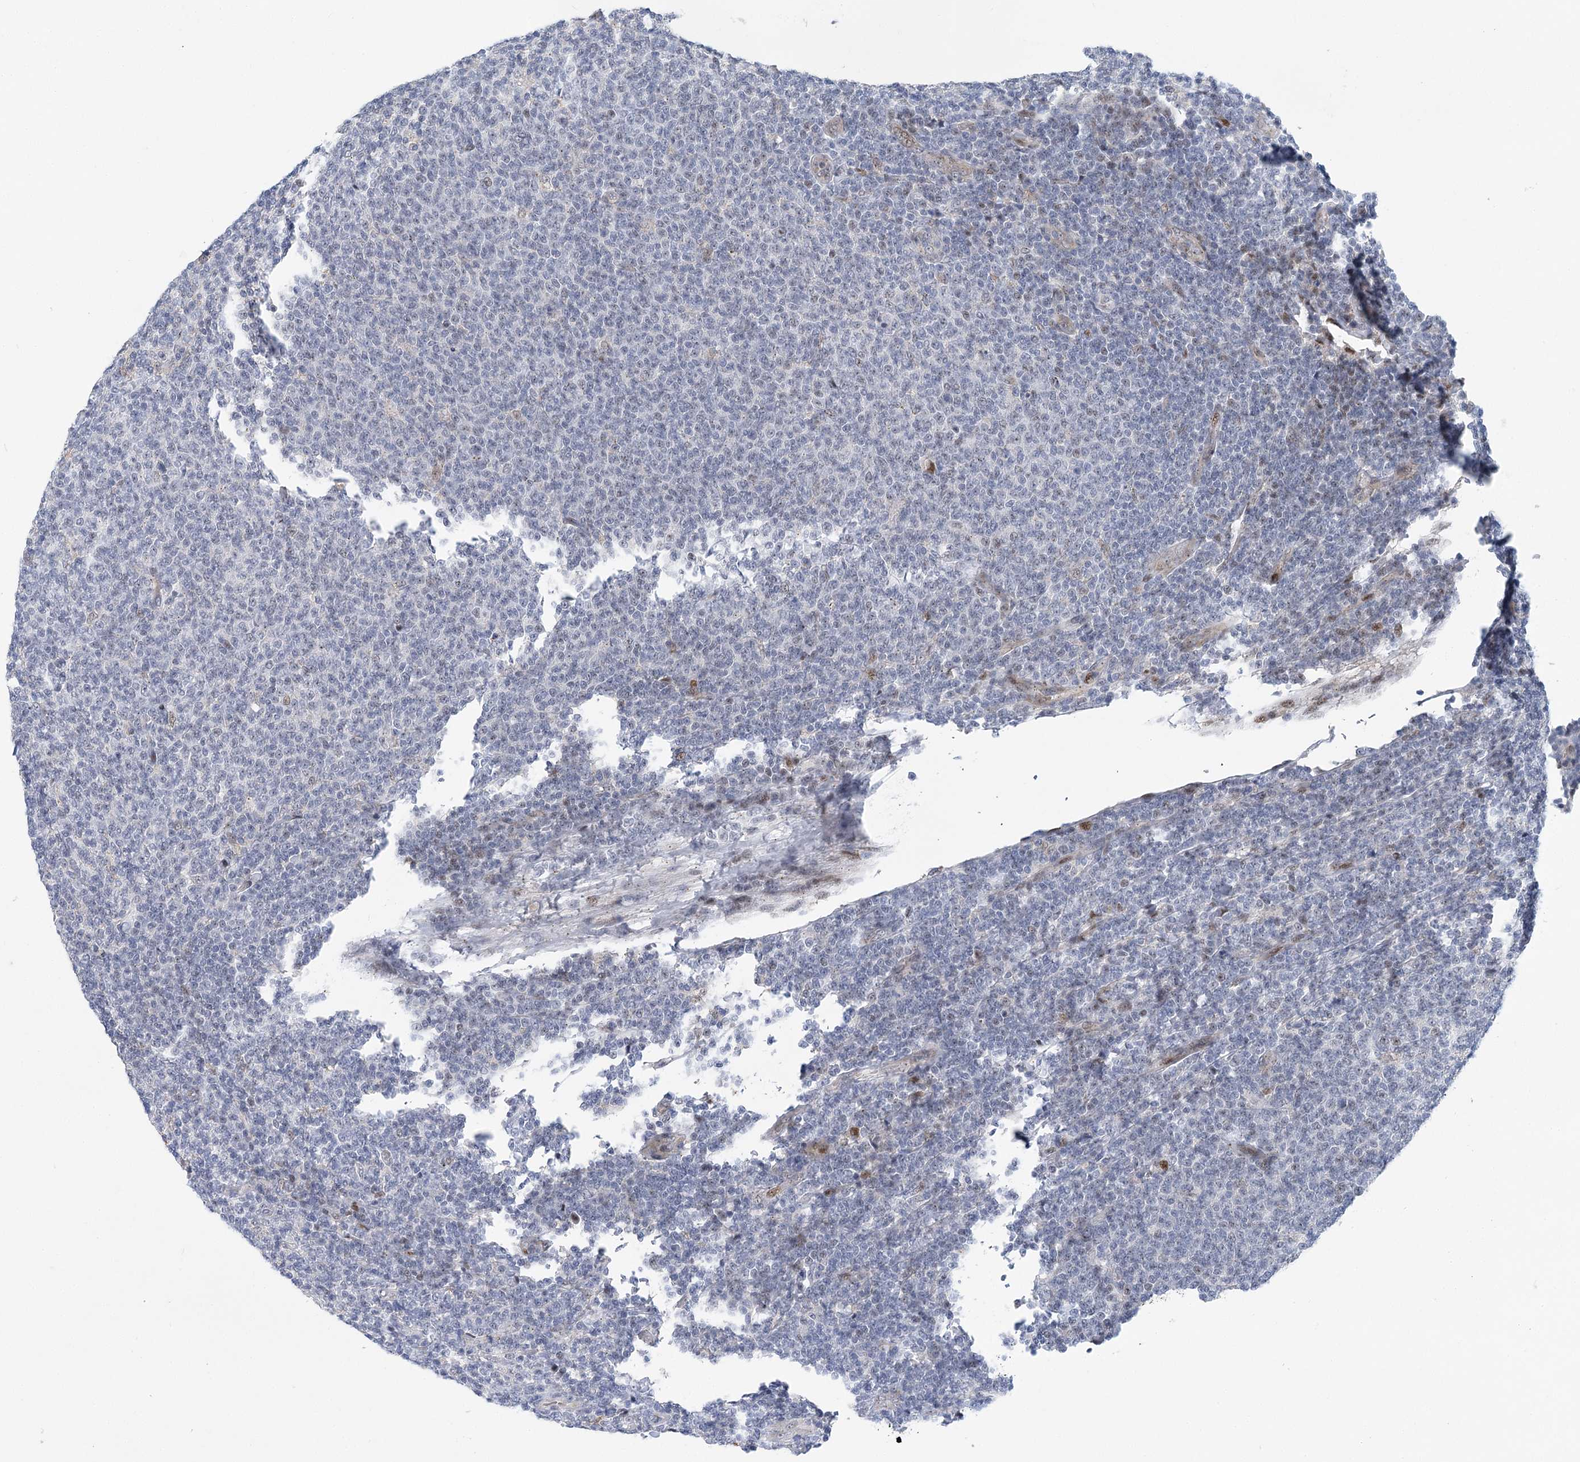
{"staining": {"intensity": "weak", "quantity": "<25%", "location": "nuclear"}, "tissue": "lymphoma", "cell_type": "Tumor cells", "image_type": "cancer", "snomed": [{"axis": "morphology", "description": "Malignant lymphoma, non-Hodgkin's type, Low grade"}, {"axis": "topography", "description": "Lymph node"}], "caption": "This is a photomicrograph of IHC staining of lymphoma, which shows no staining in tumor cells.", "gene": "CAMTA1", "patient": {"sex": "male", "age": 66}}